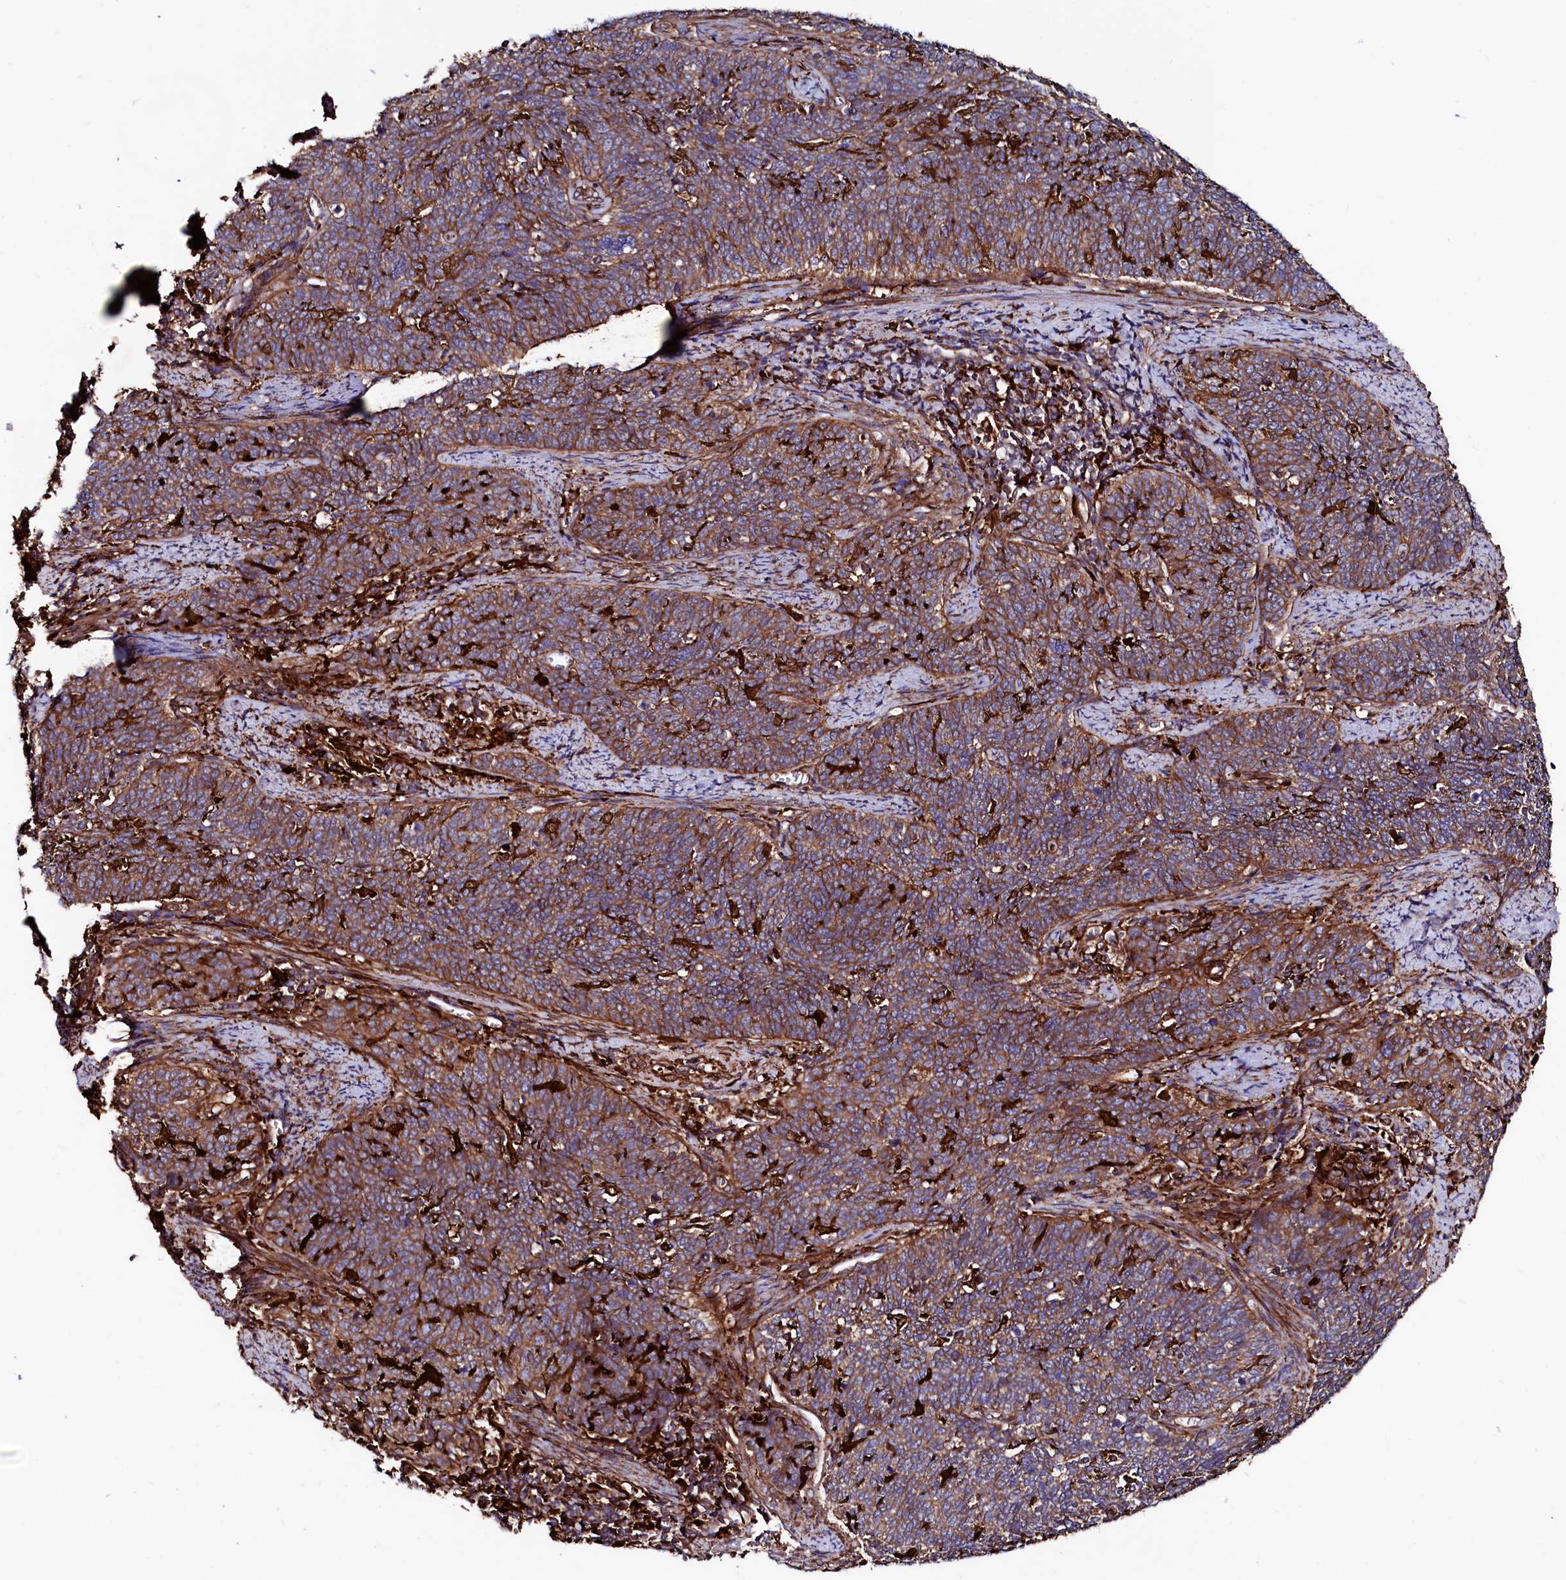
{"staining": {"intensity": "moderate", "quantity": ">75%", "location": "cytoplasmic/membranous"}, "tissue": "cervical cancer", "cell_type": "Tumor cells", "image_type": "cancer", "snomed": [{"axis": "morphology", "description": "Squamous cell carcinoma, NOS"}, {"axis": "topography", "description": "Cervix"}], "caption": "Squamous cell carcinoma (cervical) tissue reveals moderate cytoplasmic/membranous positivity in approximately >75% of tumor cells, visualized by immunohistochemistry.", "gene": "STAMBPL1", "patient": {"sex": "female", "age": 39}}